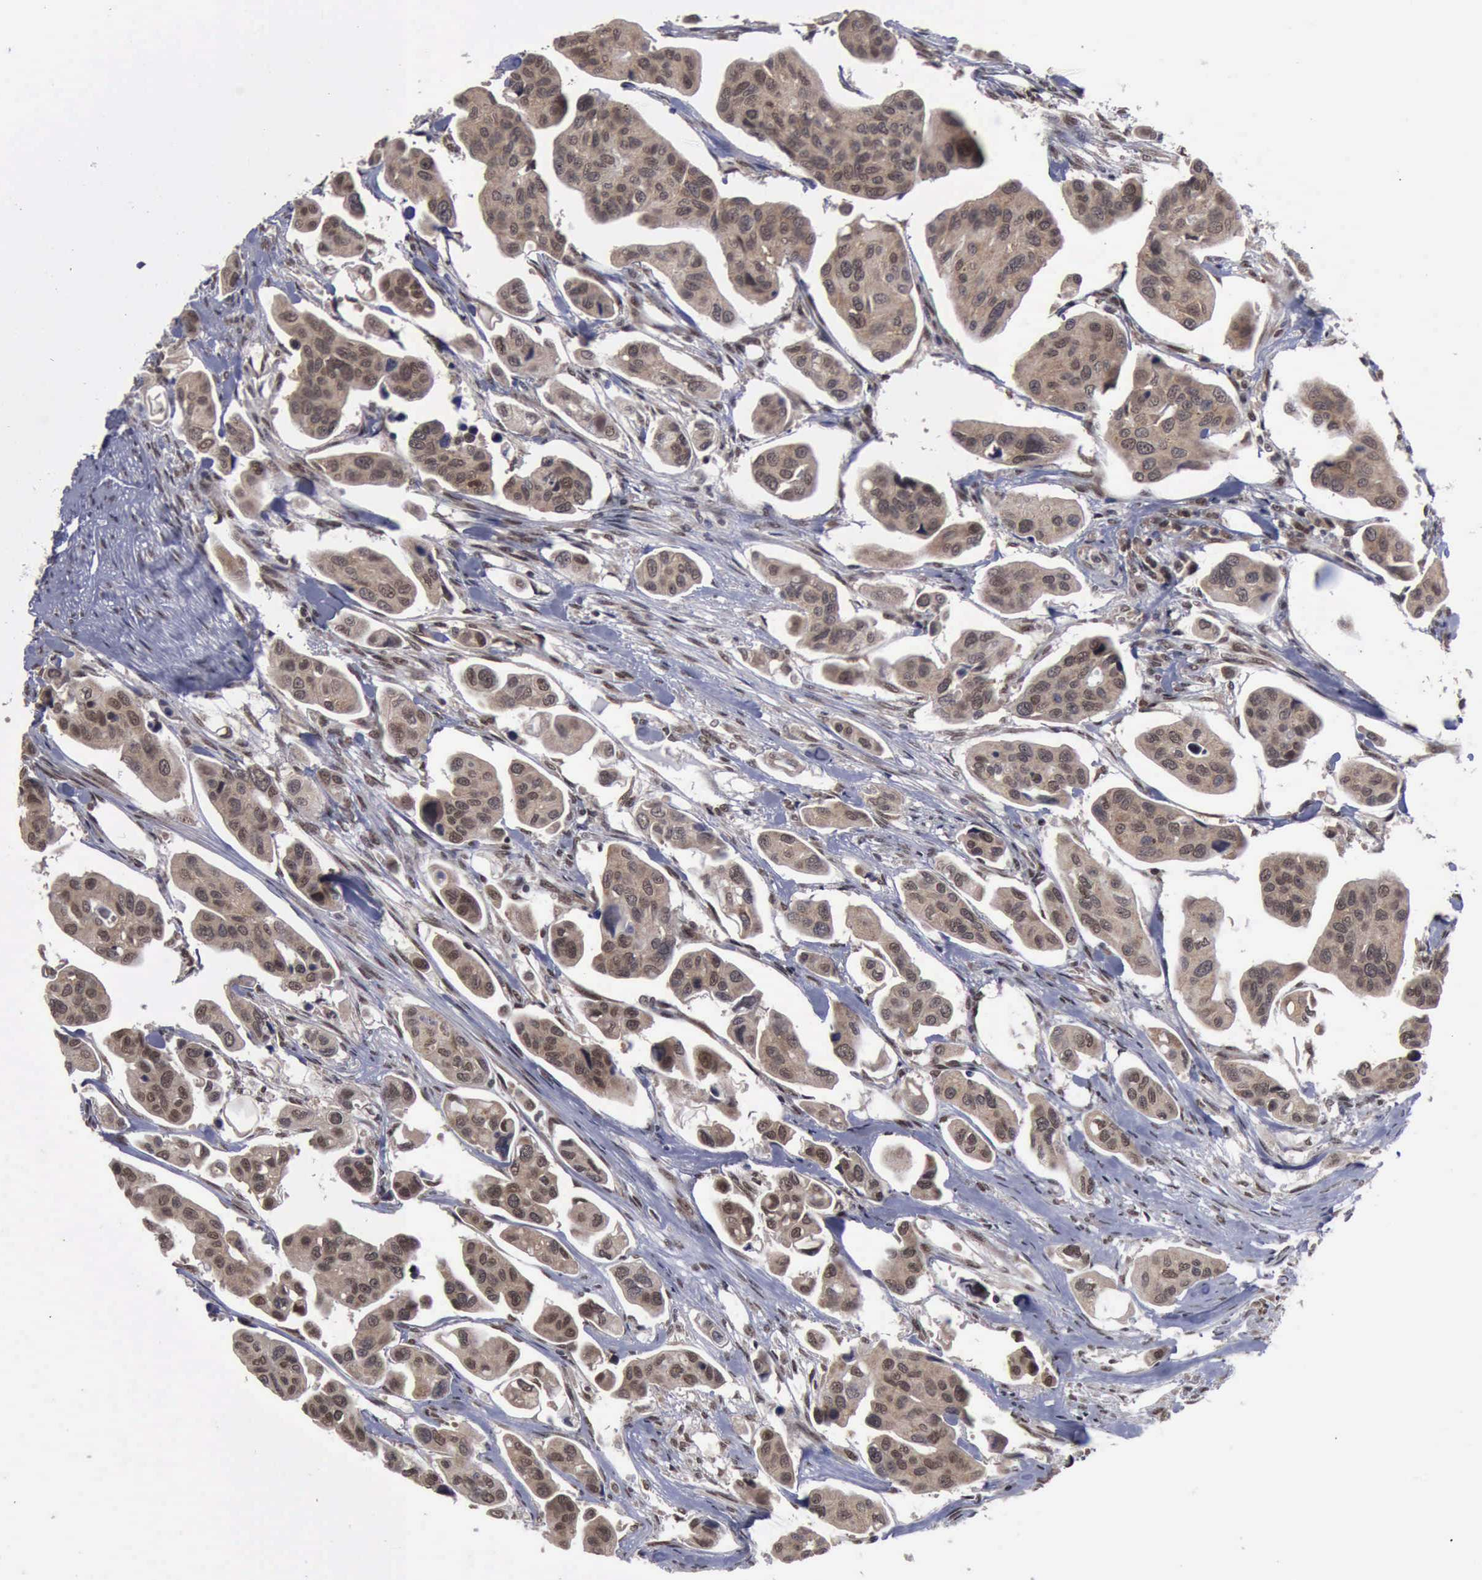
{"staining": {"intensity": "weak", "quantity": "25%-75%", "location": "nuclear"}, "tissue": "urothelial cancer", "cell_type": "Tumor cells", "image_type": "cancer", "snomed": [{"axis": "morphology", "description": "Adenocarcinoma, NOS"}, {"axis": "topography", "description": "Urinary bladder"}], "caption": "Immunohistochemical staining of adenocarcinoma shows low levels of weak nuclear protein positivity in about 25%-75% of tumor cells.", "gene": "RTCB", "patient": {"sex": "male", "age": 61}}